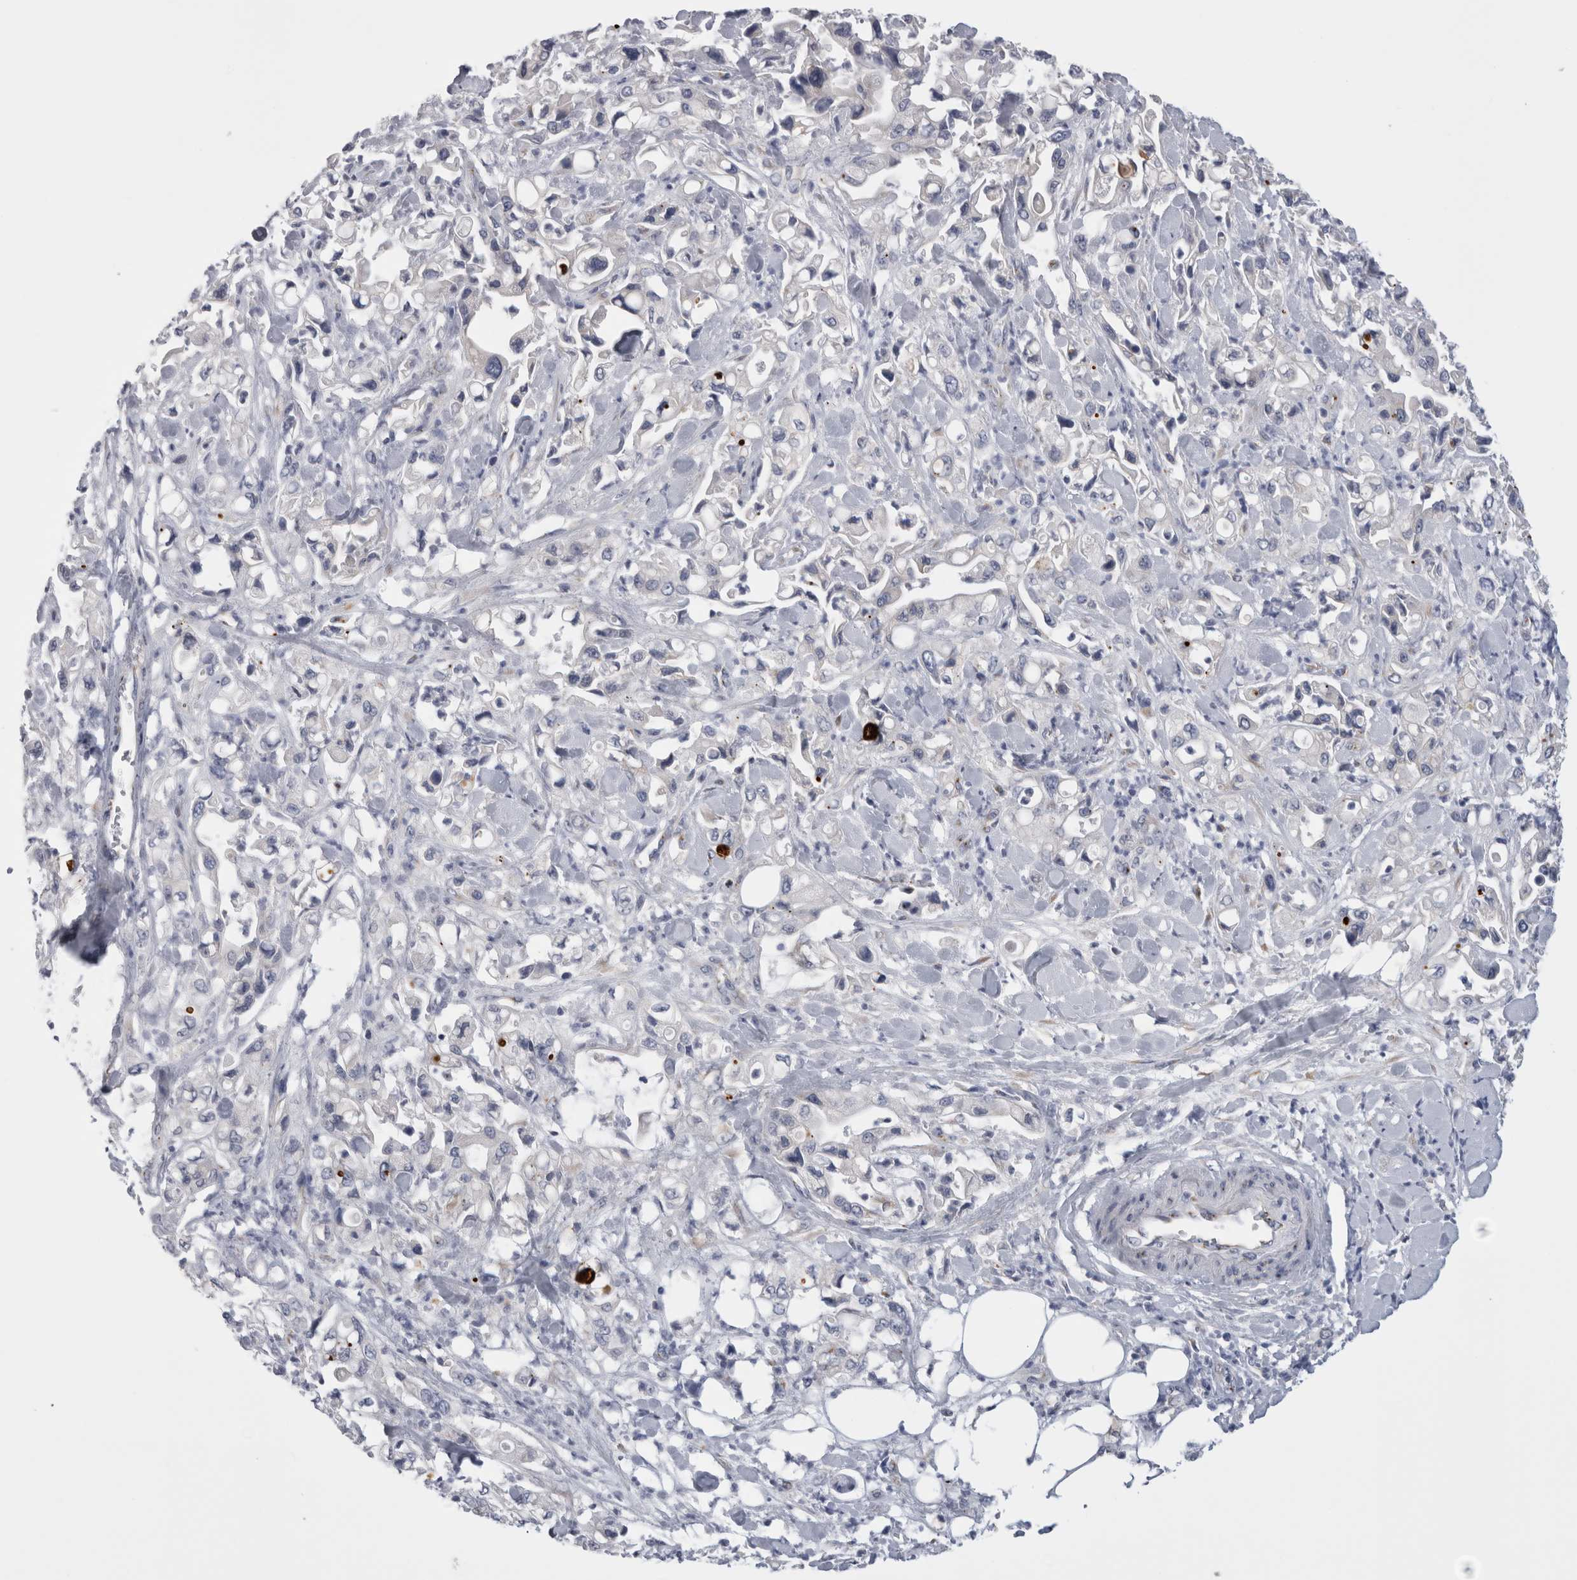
{"staining": {"intensity": "negative", "quantity": "none", "location": "none"}, "tissue": "pancreatic cancer", "cell_type": "Tumor cells", "image_type": "cancer", "snomed": [{"axis": "morphology", "description": "Adenocarcinoma, NOS"}, {"axis": "topography", "description": "Pancreas"}], "caption": "The histopathology image shows no significant expression in tumor cells of pancreatic adenocarcinoma. (IHC, brightfield microscopy, high magnification).", "gene": "AKAP9", "patient": {"sex": "male", "age": 70}}